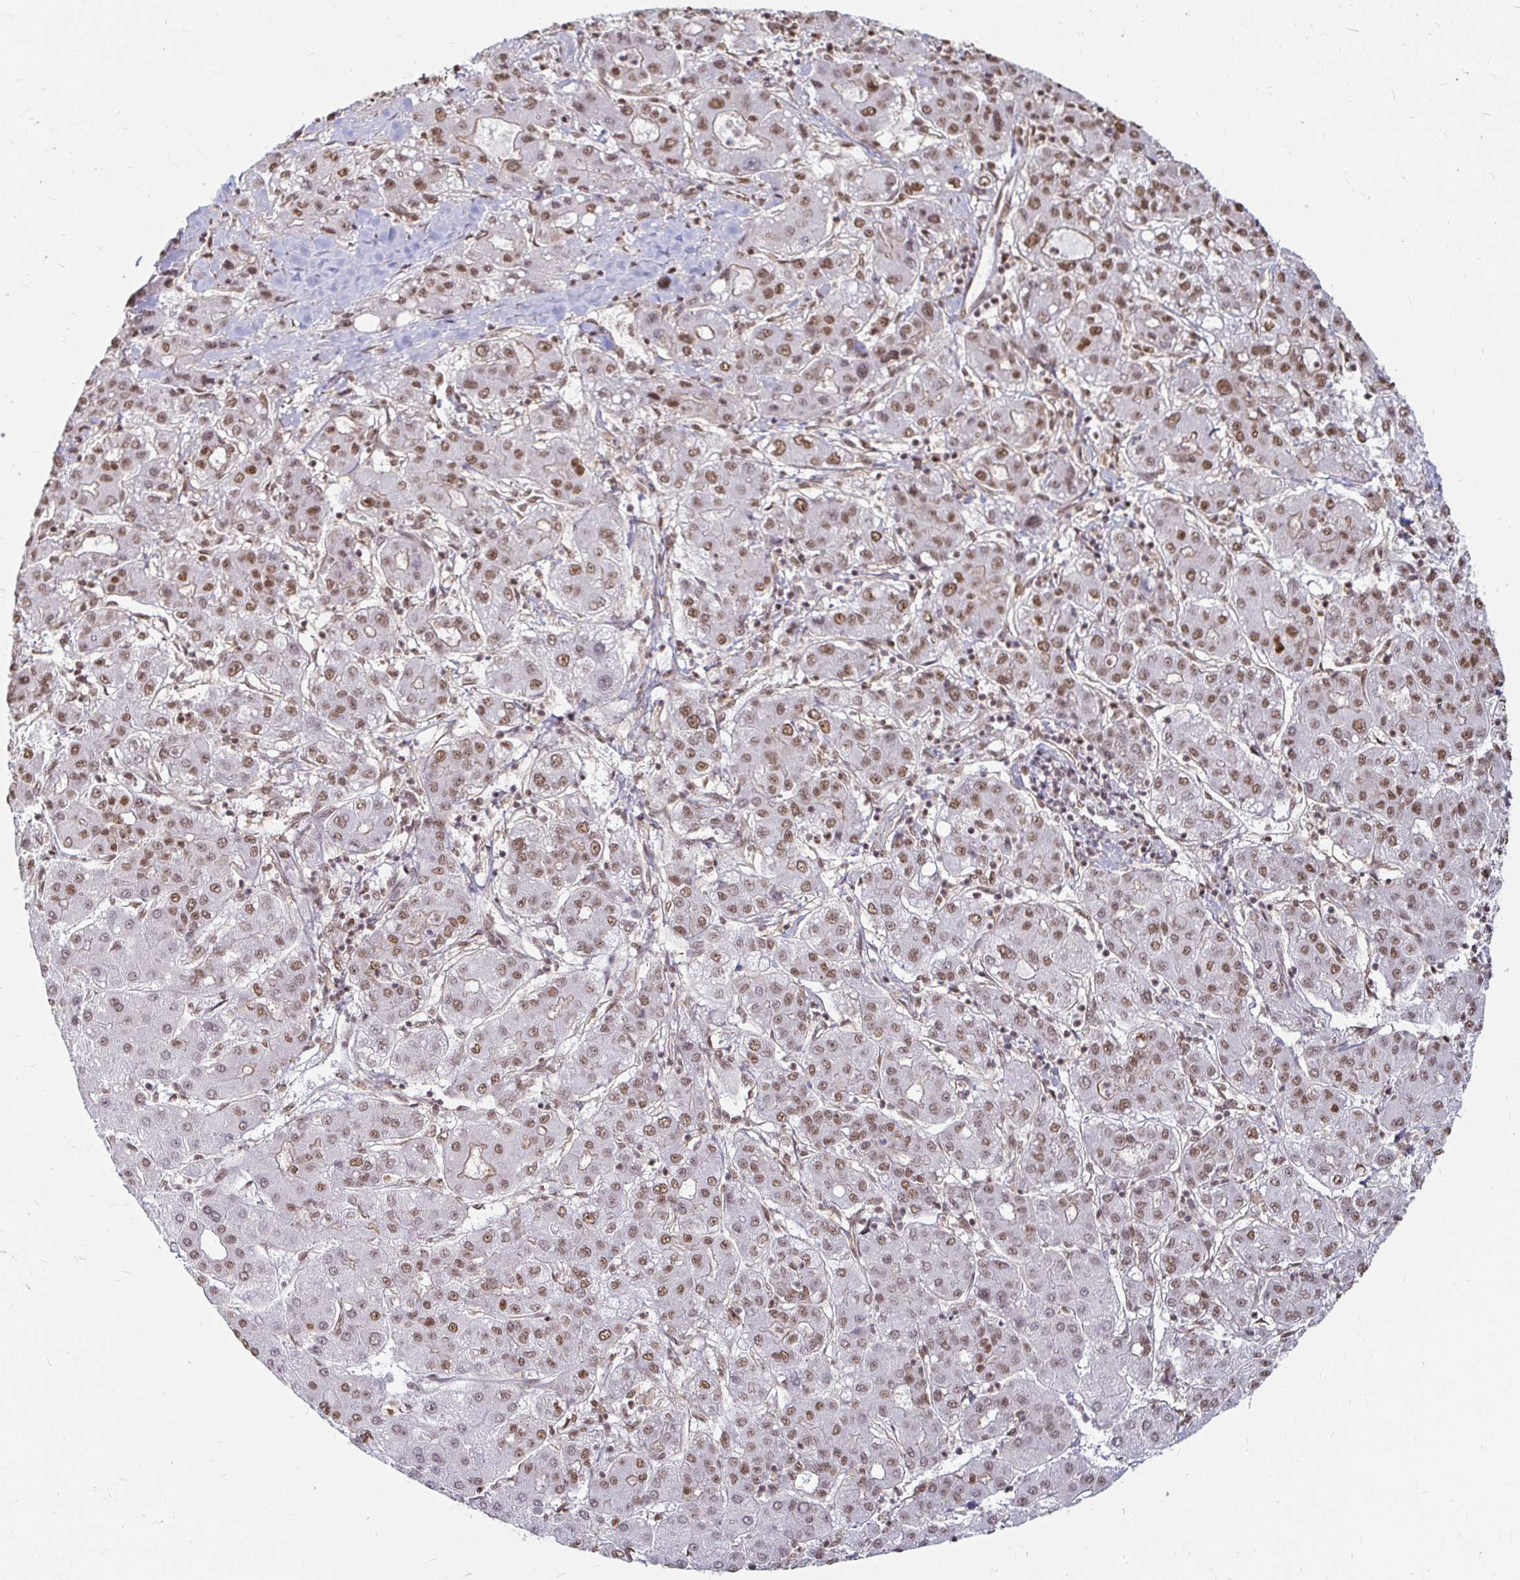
{"staining": {"intensity": "moderate", "quantity": "25%-75%", "location": "nuclear"}, "tissue": "liver cancer", "cell_type": "Tumor cells", "image_type": "cancer", "snomed": [{"axis": "morphology", "description": "Carcinoma, Hepatocellular, NOS"}, {"axis": "topography", "description": "Liver"}], "caption": "This histopathology image shows hepatocellular carcinoma (liver) stained with immunohistochemistry to label a protein in brown. The nuclear of tumor cells show moderate positivity for the protein. Nuclei are counter-stained blue.", "gene": "HNRNPU", "patient": {"sex": "male", "age": 65}}